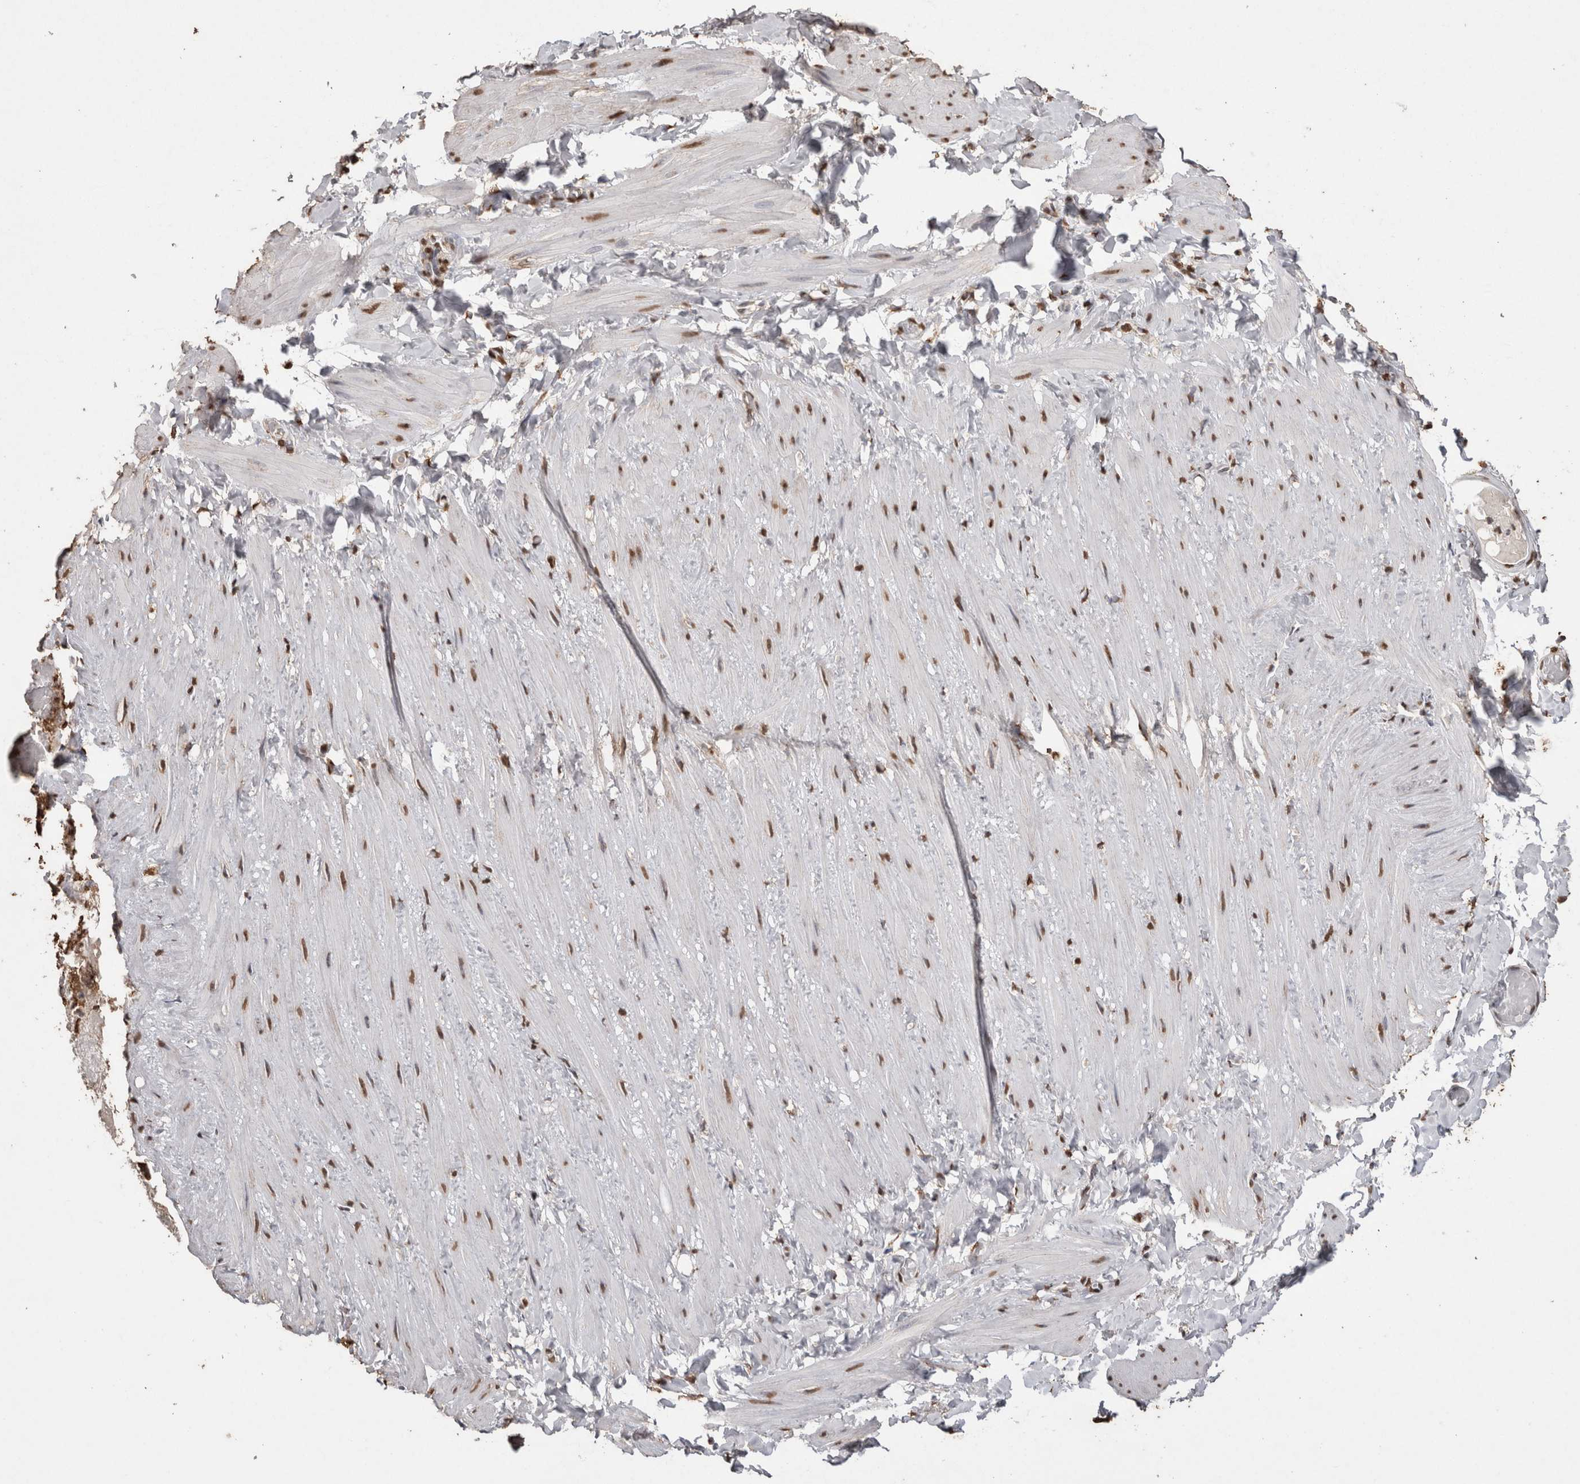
{"staining": {"intensity": "moderate", "quantity": ">75%", "location": "nuclear"}, "tissue": "adipose tissue", "cell_type": "Adipocytes", "image_type": "normal", "snomed": [{"axis": "morphology", "description": "Normal tissue, NOS"}, {"axis": "topography", "description": "Adipose tissue"}, {"axis": "topography", "description": "Vascular tissue"}, {"axis": "topography", "description": "Peripheral nerve tissue"}], "caption": "This image displays immunohistochemistry staining of normal human adipose tissue, with medium moderate nuclear expression in about >75% of adipocytes.", "gene": "NTHL1", "patient": {"sex": "male", "age": 25}}